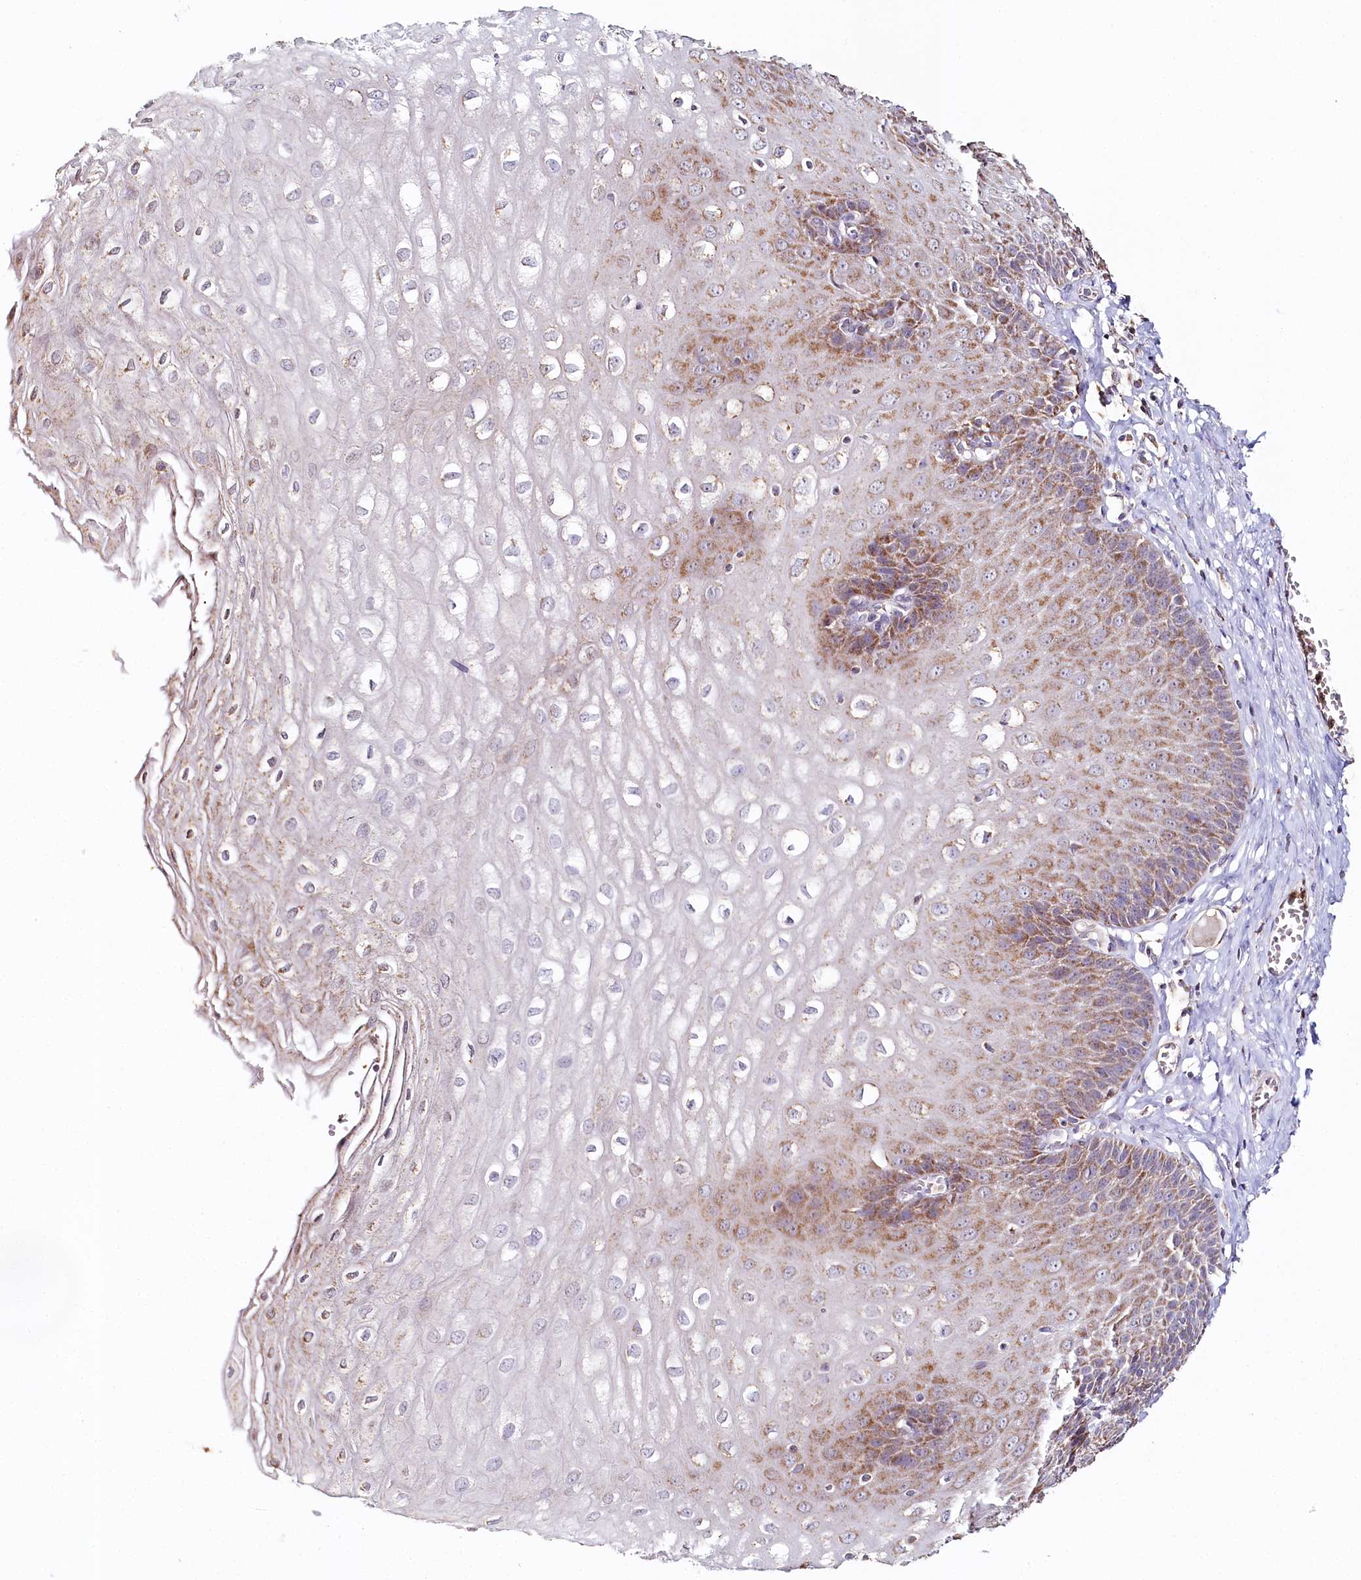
{"staining": {"intensity": "moderate", "quantity": ">75%", "location": "cytoplasmic/membranous"}, "tissue": "esophagus", "cell_type": "Squamous epithelial cells", "image_type": "normal", "snomed": [{"axis": "morphology", "description": "Normal tissue, NOS"}, {"axis": "topography", "description": "Esophagus"}], "caption": "Brown immunohistochemical staining in normal esophagus demonstrates moderate cytoplasmic/membranous positivity in about >75% of squamous epithelial cells.", "gene": "MMP25", "patient": {"sex": "male", "age": 60}}